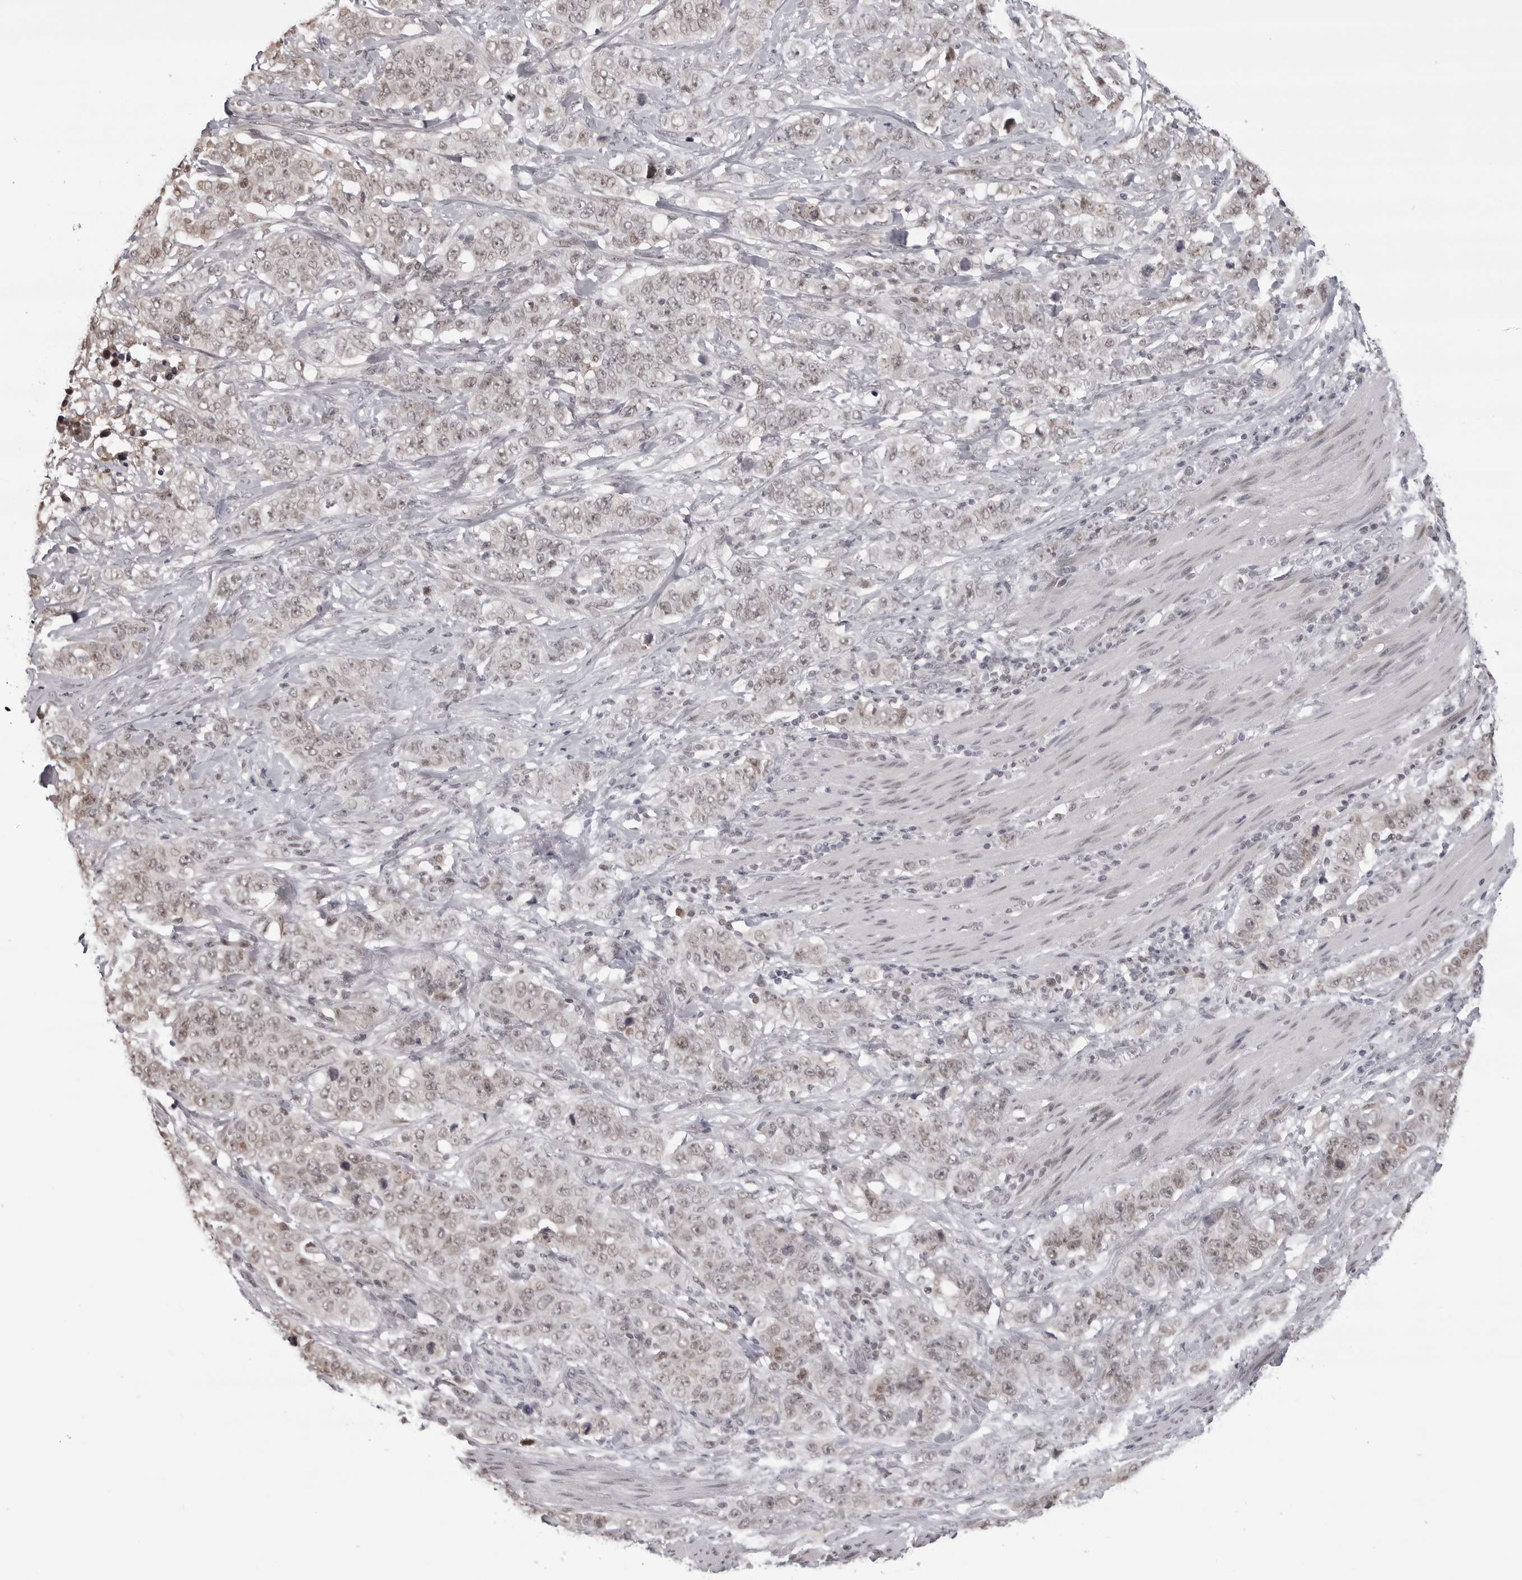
{"staining": {"intensity": "weak", "quantity": "25%-75%", "location": "nuclear"}, "tissue": "stomach cancer", "cell_type": "Tumor cells", "image_type": "cancer", "snomed": [{"axis": "morphology", "description": "Adenocarcinoma, NOS"}, {"axis": "topography", "description": "Stomach"}], "caption": "This image displays adenocarcinoma (stomach) stained with IHC to label a protein in brown. The nuclear of tumor cells show weak positivity for the protein. Nuclei are counter-stained blue.", "gene": "PHF3", "patient": {"sex": "male", "age": 48}}